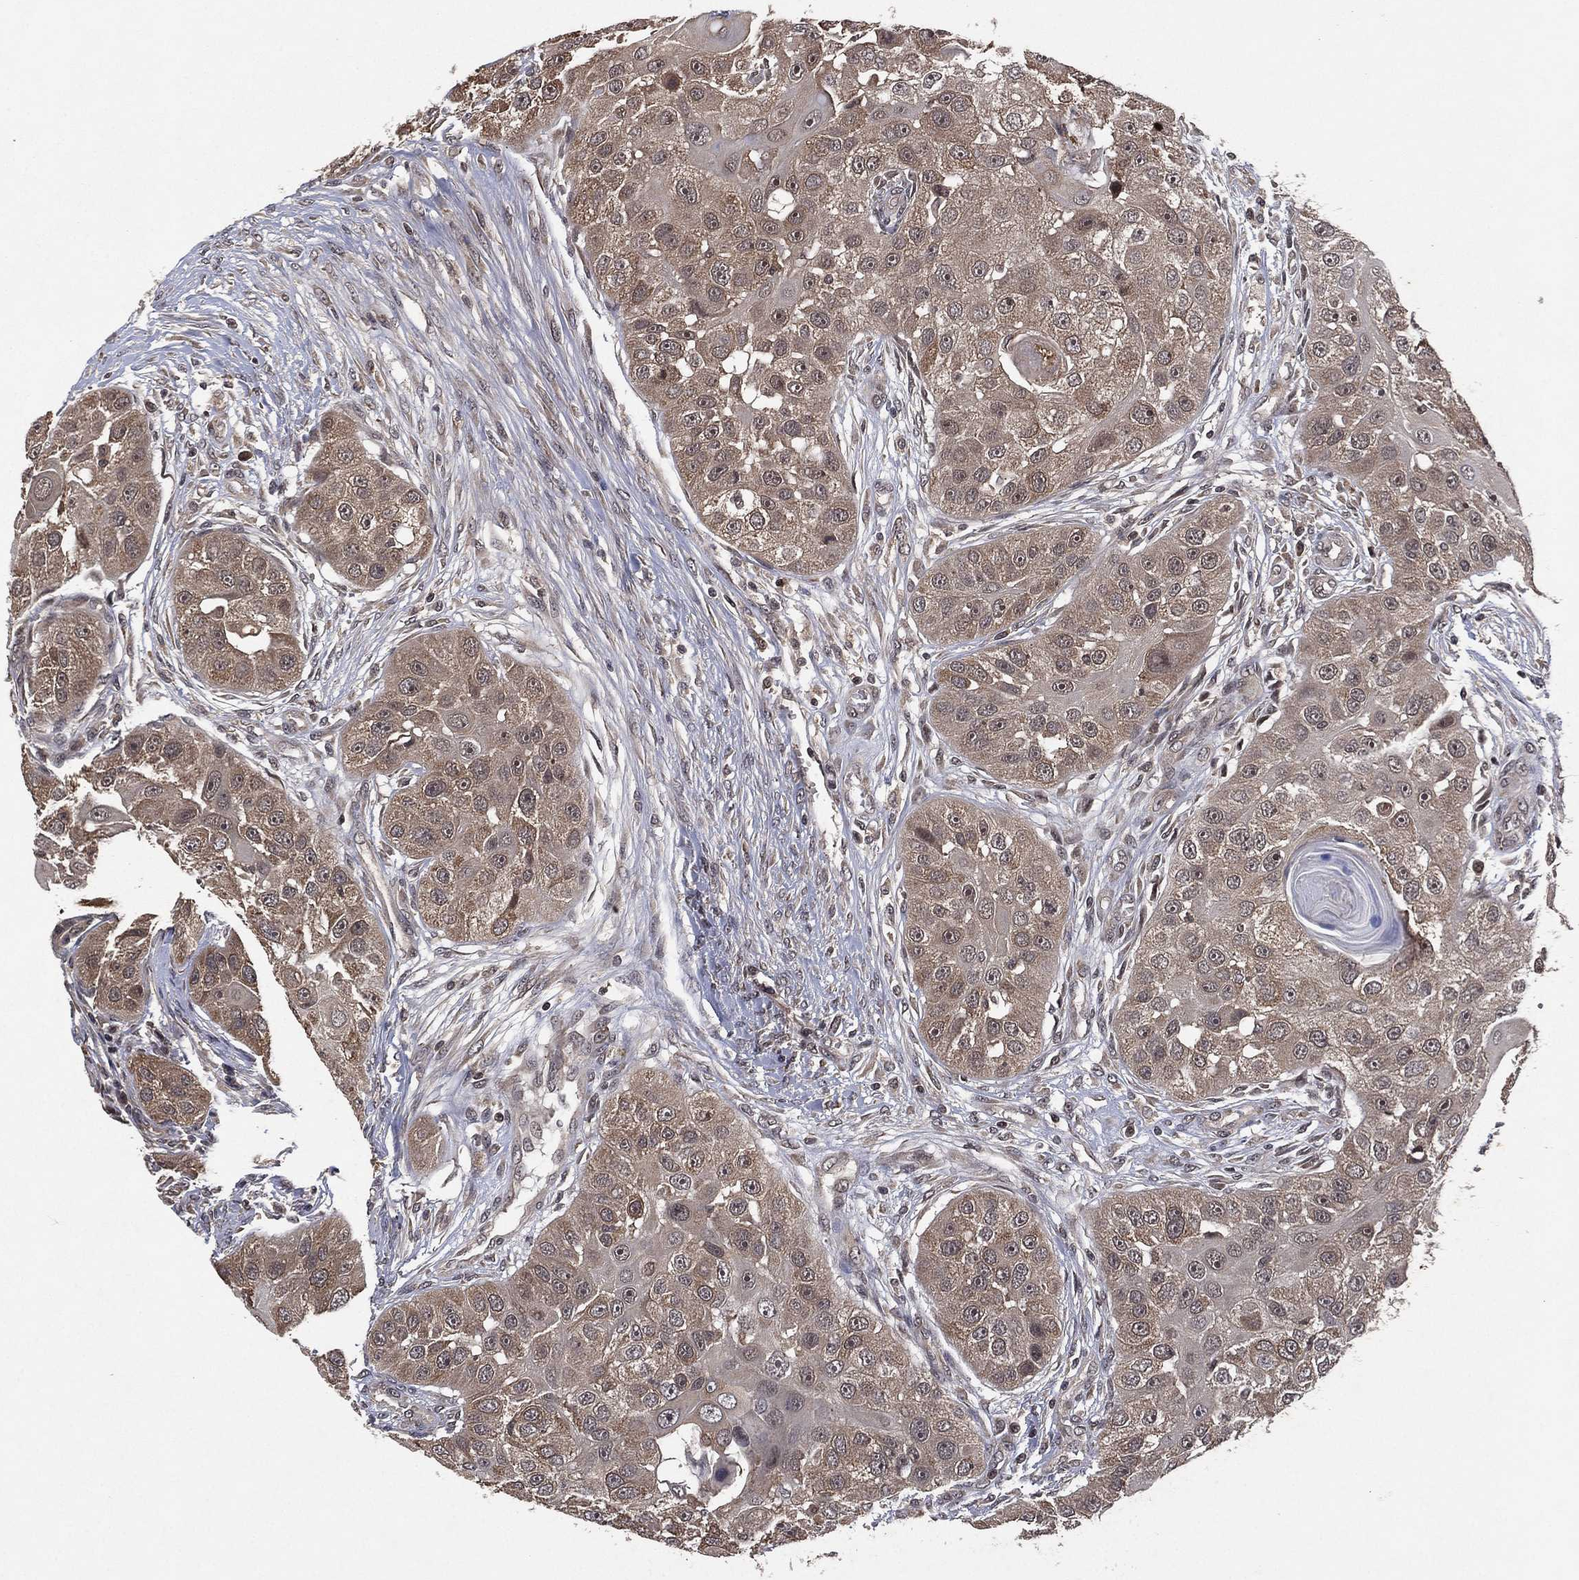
{"staining": {"intensity": "weak", "quantity": "<25%", "location": "cytoplasmic/membranous"}, "tissue": "head and neck cancer", "cell_type": "Tumor cells", "image_type": "cancer", "snomed": [{"axis": "morphology", "description": "Normal tissue, NOS"}, {"axis": "morphology", "description": "Squamous cell carcinoma, NOS"}, {"axis": "topography", "description": "Skeletal muscle"}, {"axis": "topography", "description": "Head-Neck"}], "caption": "Head and neck cancer was stained to show a protein in brown. There is no significant staining in tumor cells.", "gene": "ATG4B", "patient": {"sex": "male", "age": 51}}